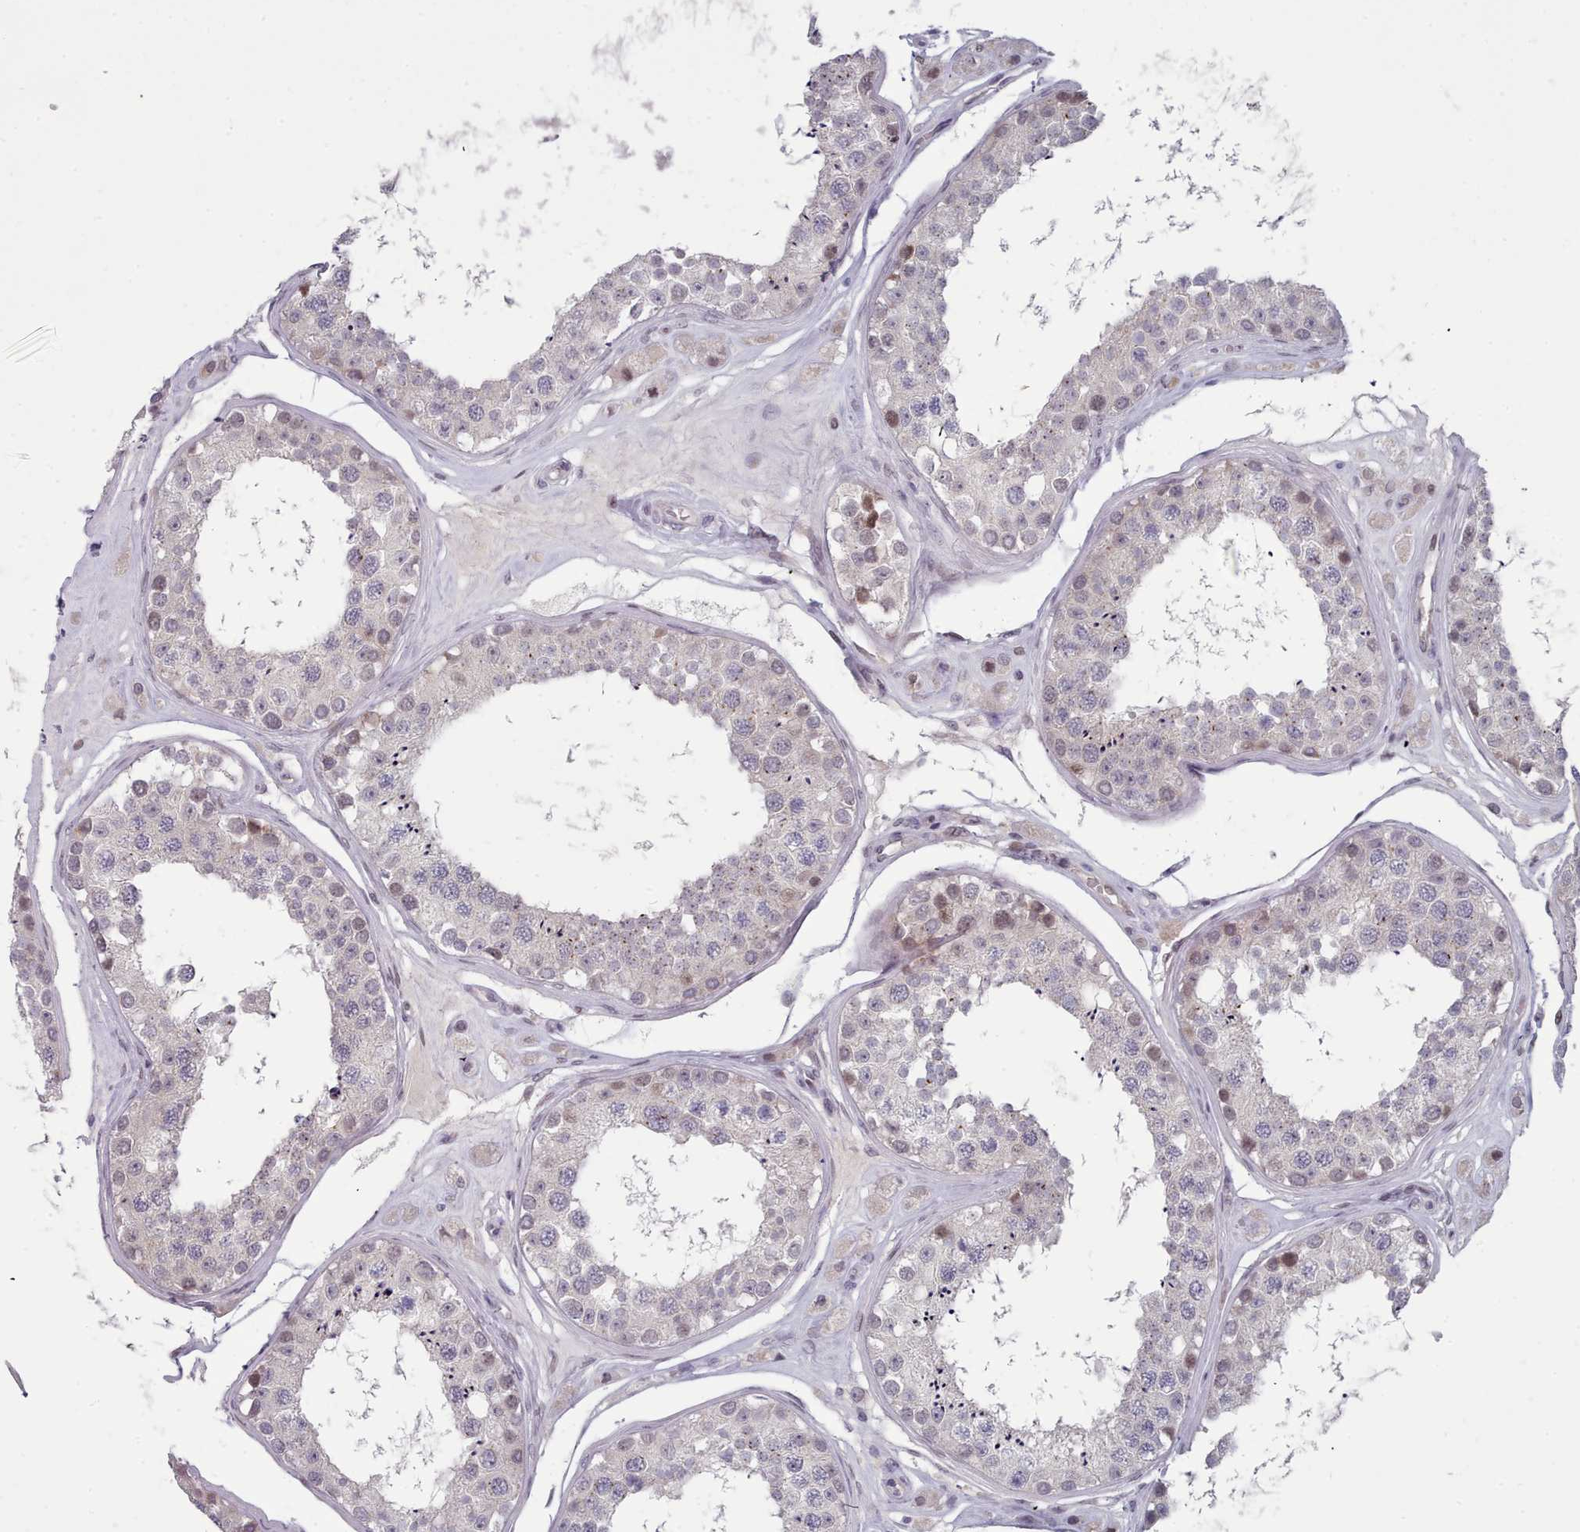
{"staining": {"intensity": "moderate", "quantity": "<25%", "location": "nuclear"}, "tissue": "testis", "cell_type": "Cells in seminiferous ducts", "image_type": "normal", "snomed": [{"axis": "morphology", "description": "Normal tissue, NOS"}, {"axis": "topography", "description": "Testis"}], "caption": "Benign testis shows moderate nuclear staining in about <25% of cells in seminiferous ducts, visualized by immunohistochemistry. The staining was performed using DAB (3,3'-diaminobenzidine) to visualize the protein expression in brown, while the nuclei were stained in blue with hematoxylin (Magnification: 20x).", "gene": "GINS1", "patient": {"sex": "male", "age": 25}}